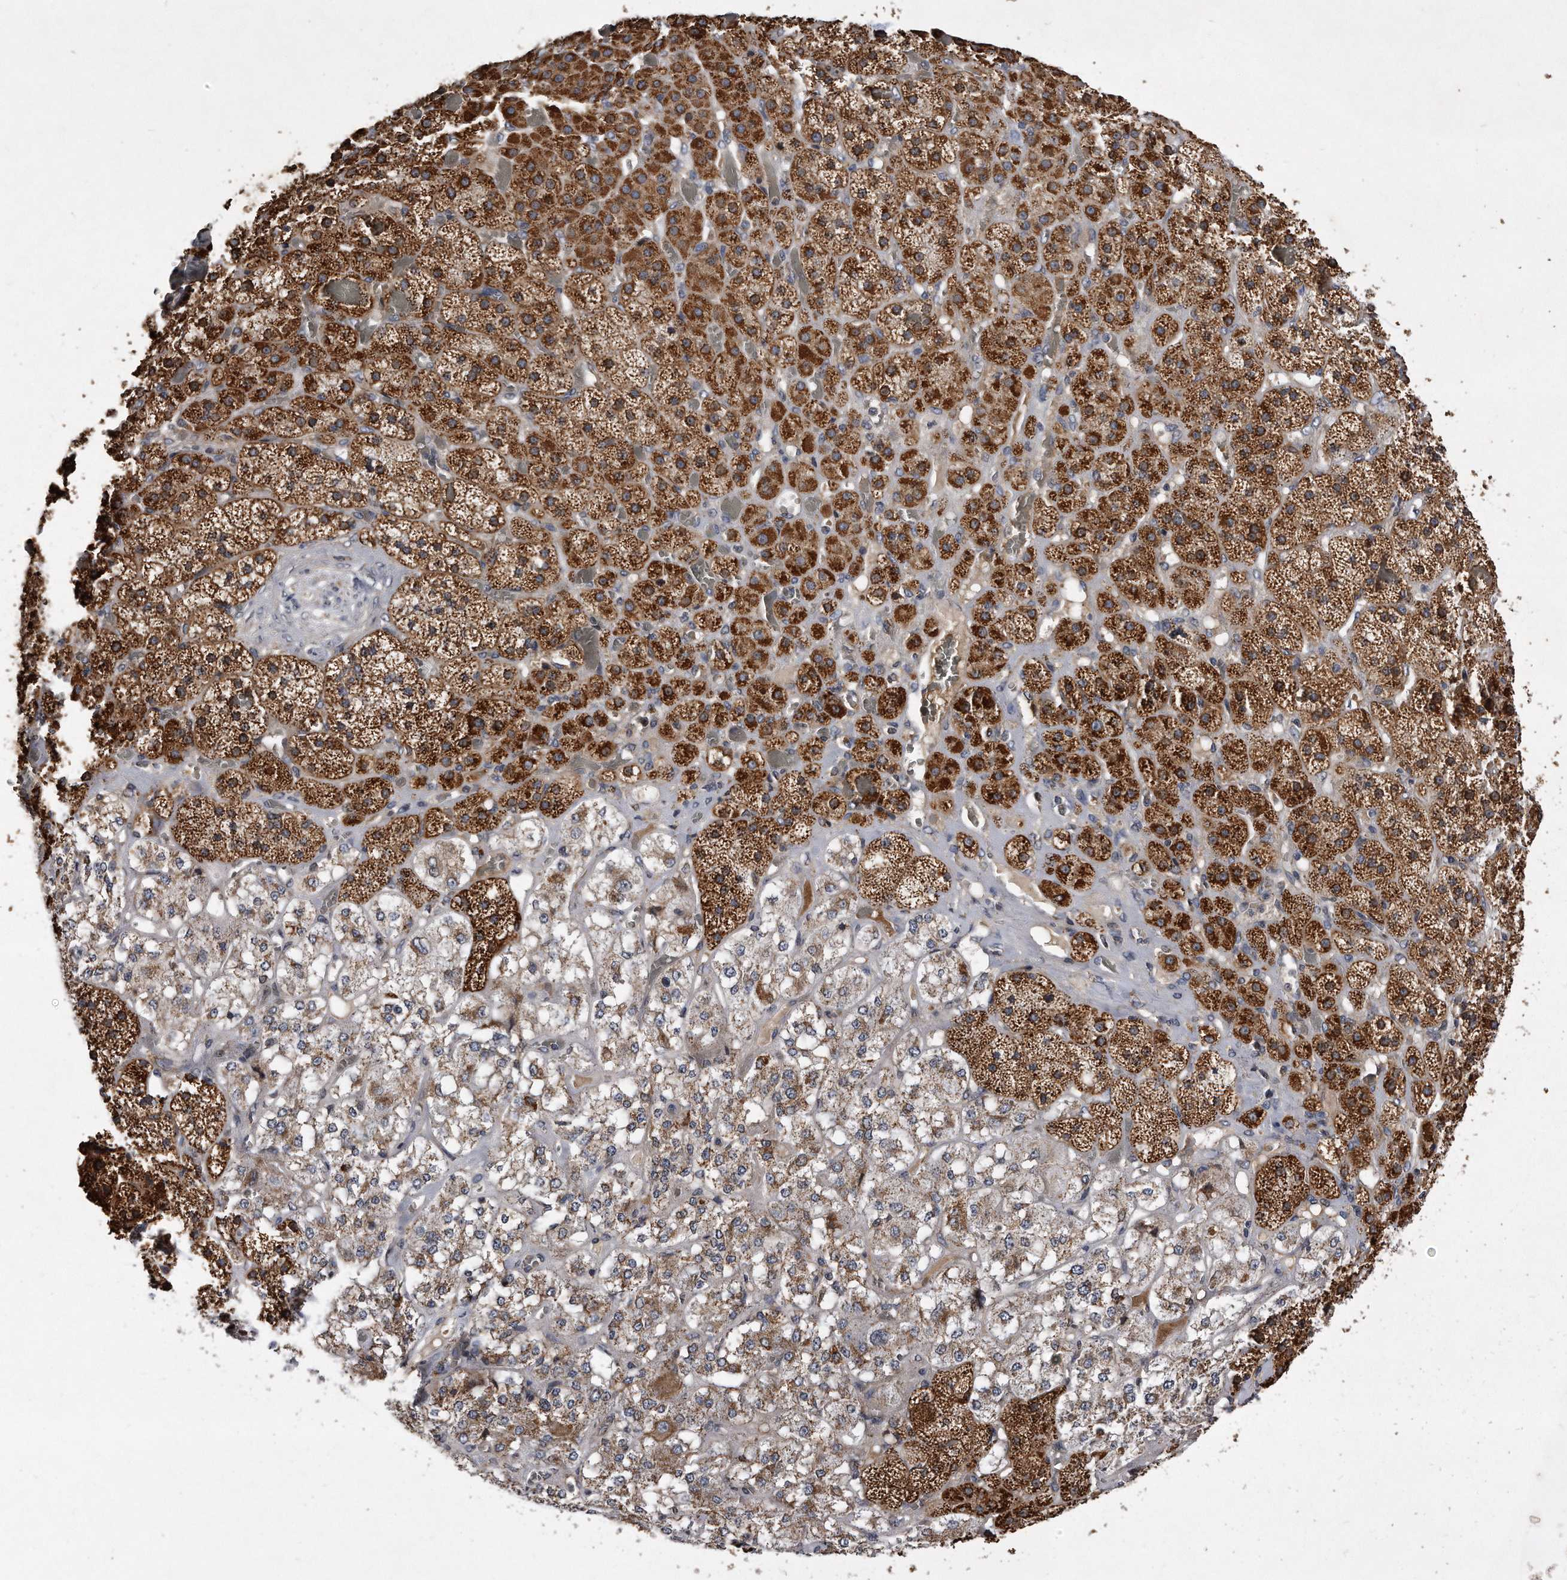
{"staining": {"intensity": "strong", "quantity": ">75%", "location": "cytoplasmic/membranous"}, "tissue": "adrenal gland", "cell_type": "Glandular cells", "image_type": "normal", "snomed": [{"axis": "morphology", "description": "Normal tissue, NOS"}, {"axis": "topography", "description": "Adrenal gland"}], "caption": "This is a micrograph of immunohistochemistry staining of normal adrenal gland, which shows strong staining in the cytoplasmic/membranous of glandular cells.", "gene": "PPP5C", "patient": {"sex": "male", "age": 57}}